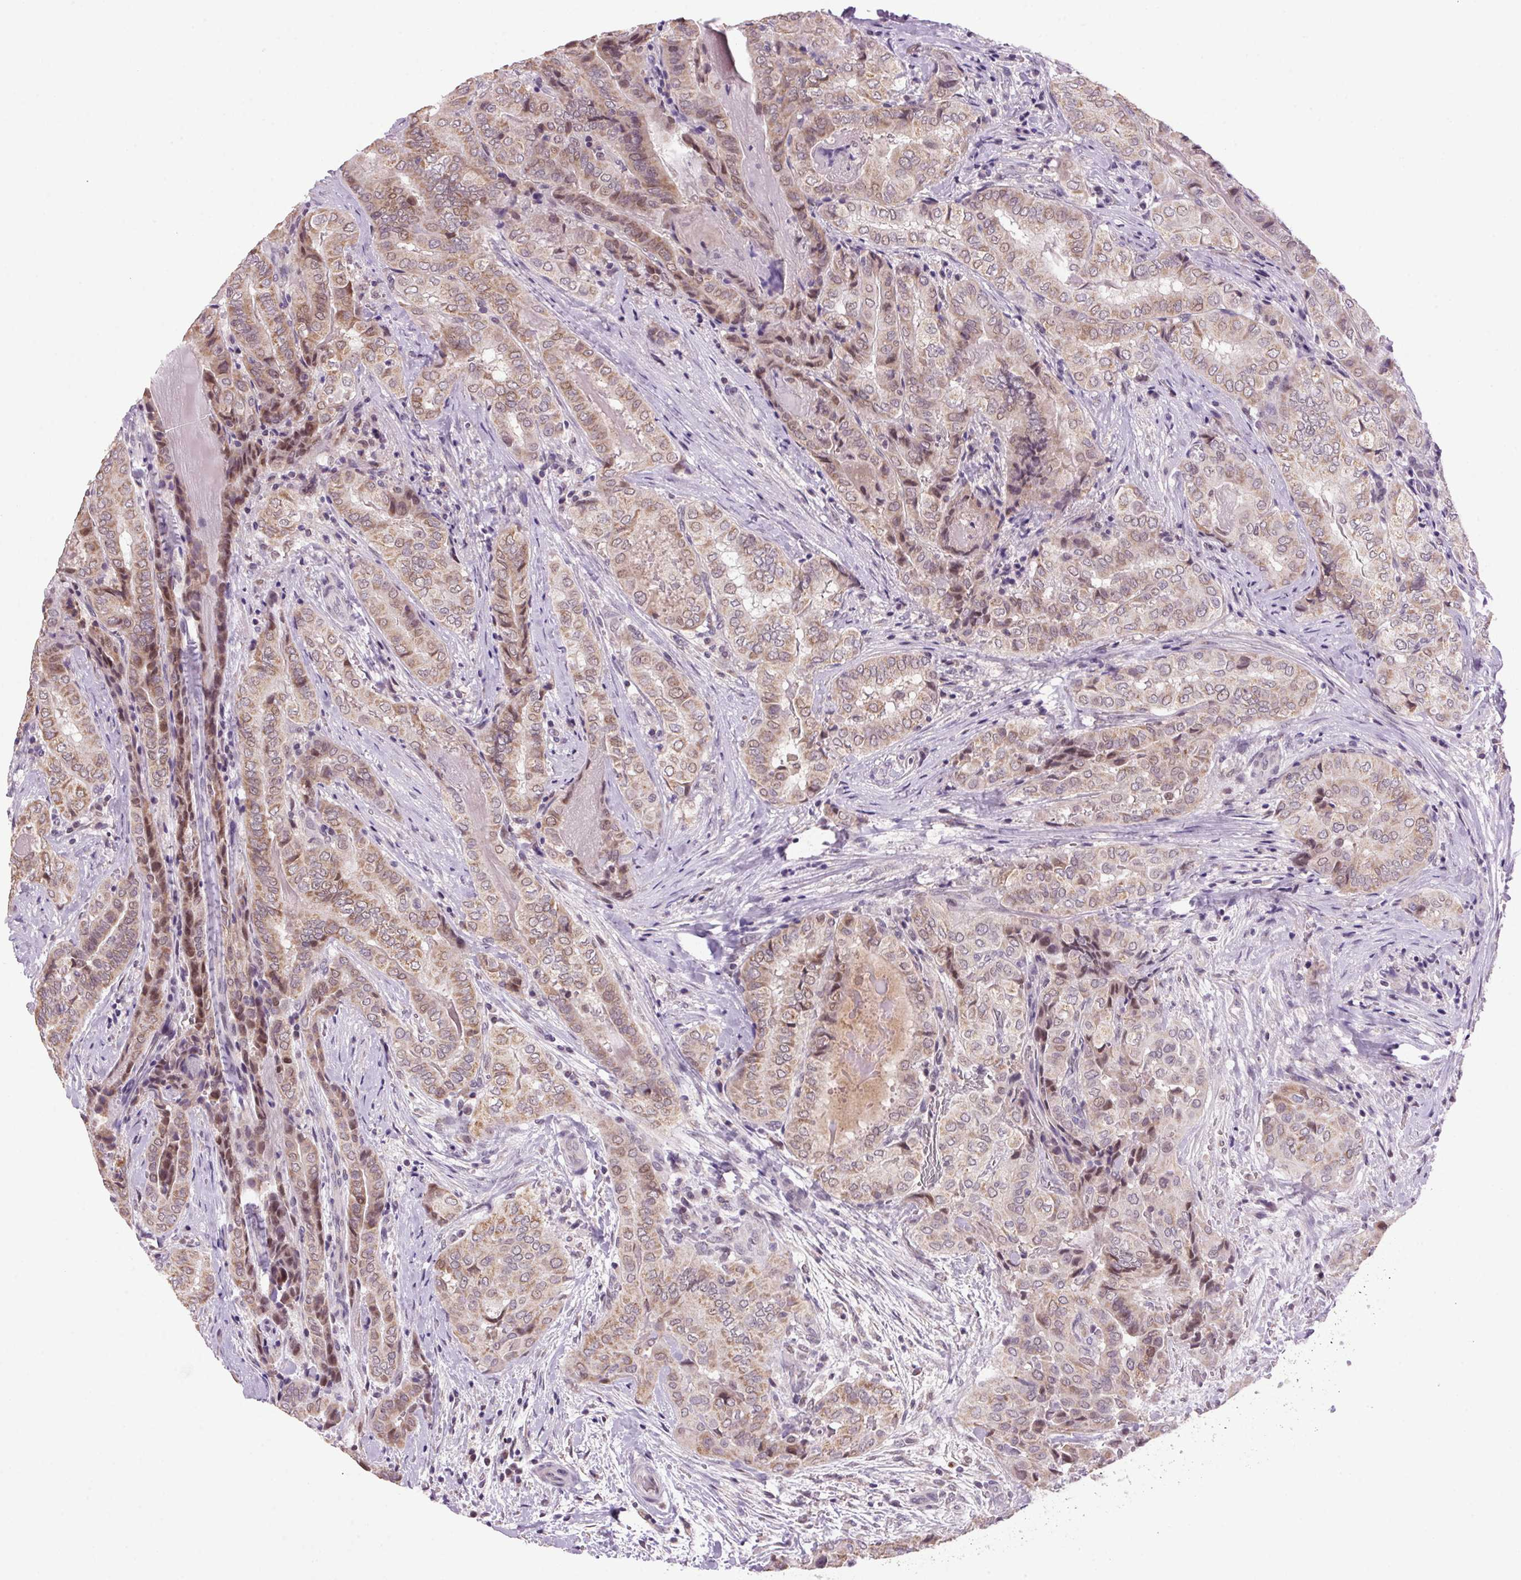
{"staining": {"intensity": "moderate", "quantity": ">75%", "location": "cytoplasmic/membranous"}, "tissue": "thyroid cancer", "cell_type": "Tumor cells", "image_type": "cancer", "snomed": [{"axis": "morphology", "description": "Papillary adenocarcinoma, NOS"}, {"axis": "topography", "description": "Thyroid gland"}], "caption": "IHC histopathology image of human thyroid cancer stained for a protein (brown), which demonstrates medium levels of moderate cytoplasmic/membranous expression in approximately >75% of tumor cells.", "gene": "AKR1E2", "patient": {"sex": "female", "age": 61}}